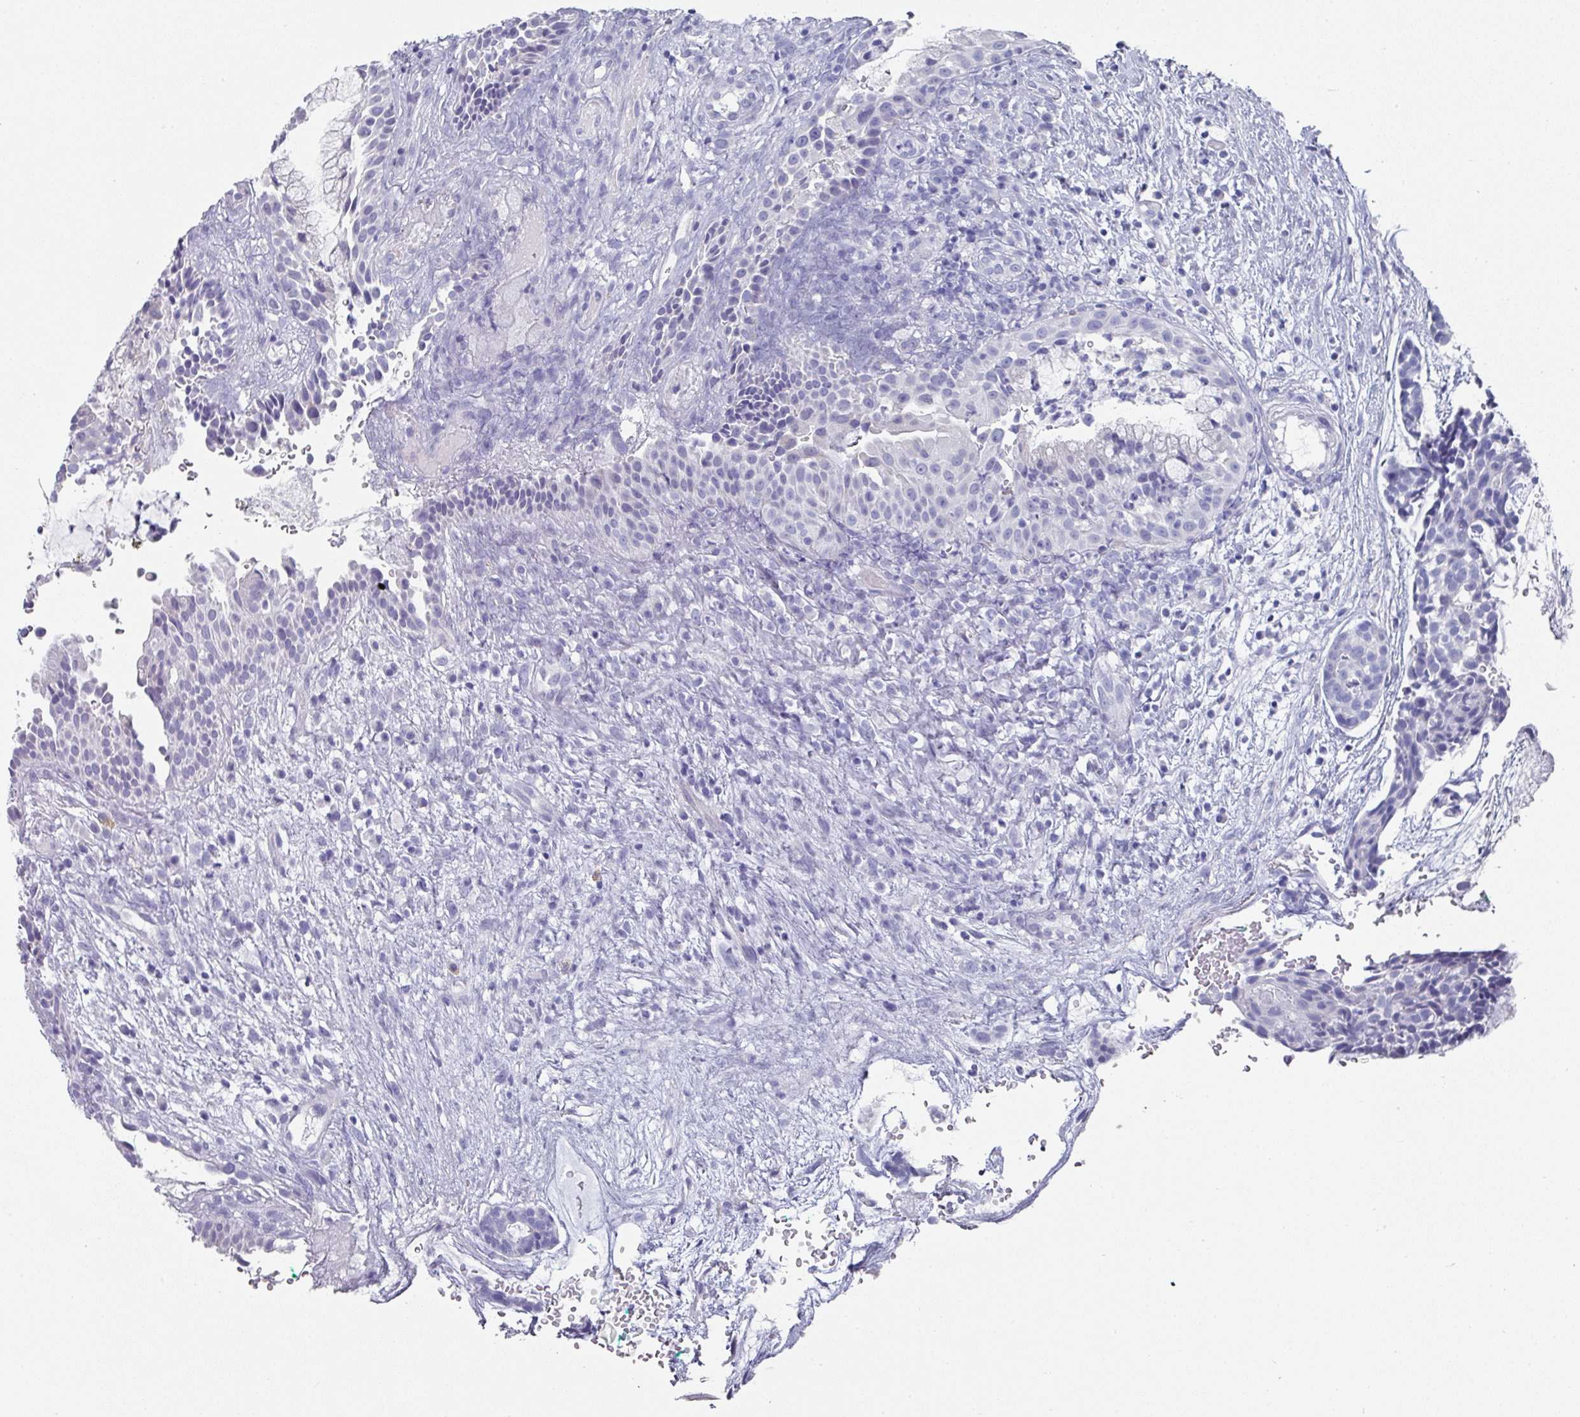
{"staining": {"intensity": "negative", "quantity": "none", "location": "none"}, "tissue": "head and neck cancer", "cell_type": "Tumor cells", "image_type": "cancer", "snomed": [{"axis": "morphology", "description": "Adenocarcinoma, NOS"}, {"axis": "topography", "description": "Subcutis"}, {"axis": "topography", "description": "Head-Neck"}], "caption": "Immunohistochemistry (IHC) of human head and neck cancer (adenocarcinoma) displays no positivity in tumor cells.", "gene": "SETBP1", "patient": {"sex": "female", "age": 73}}